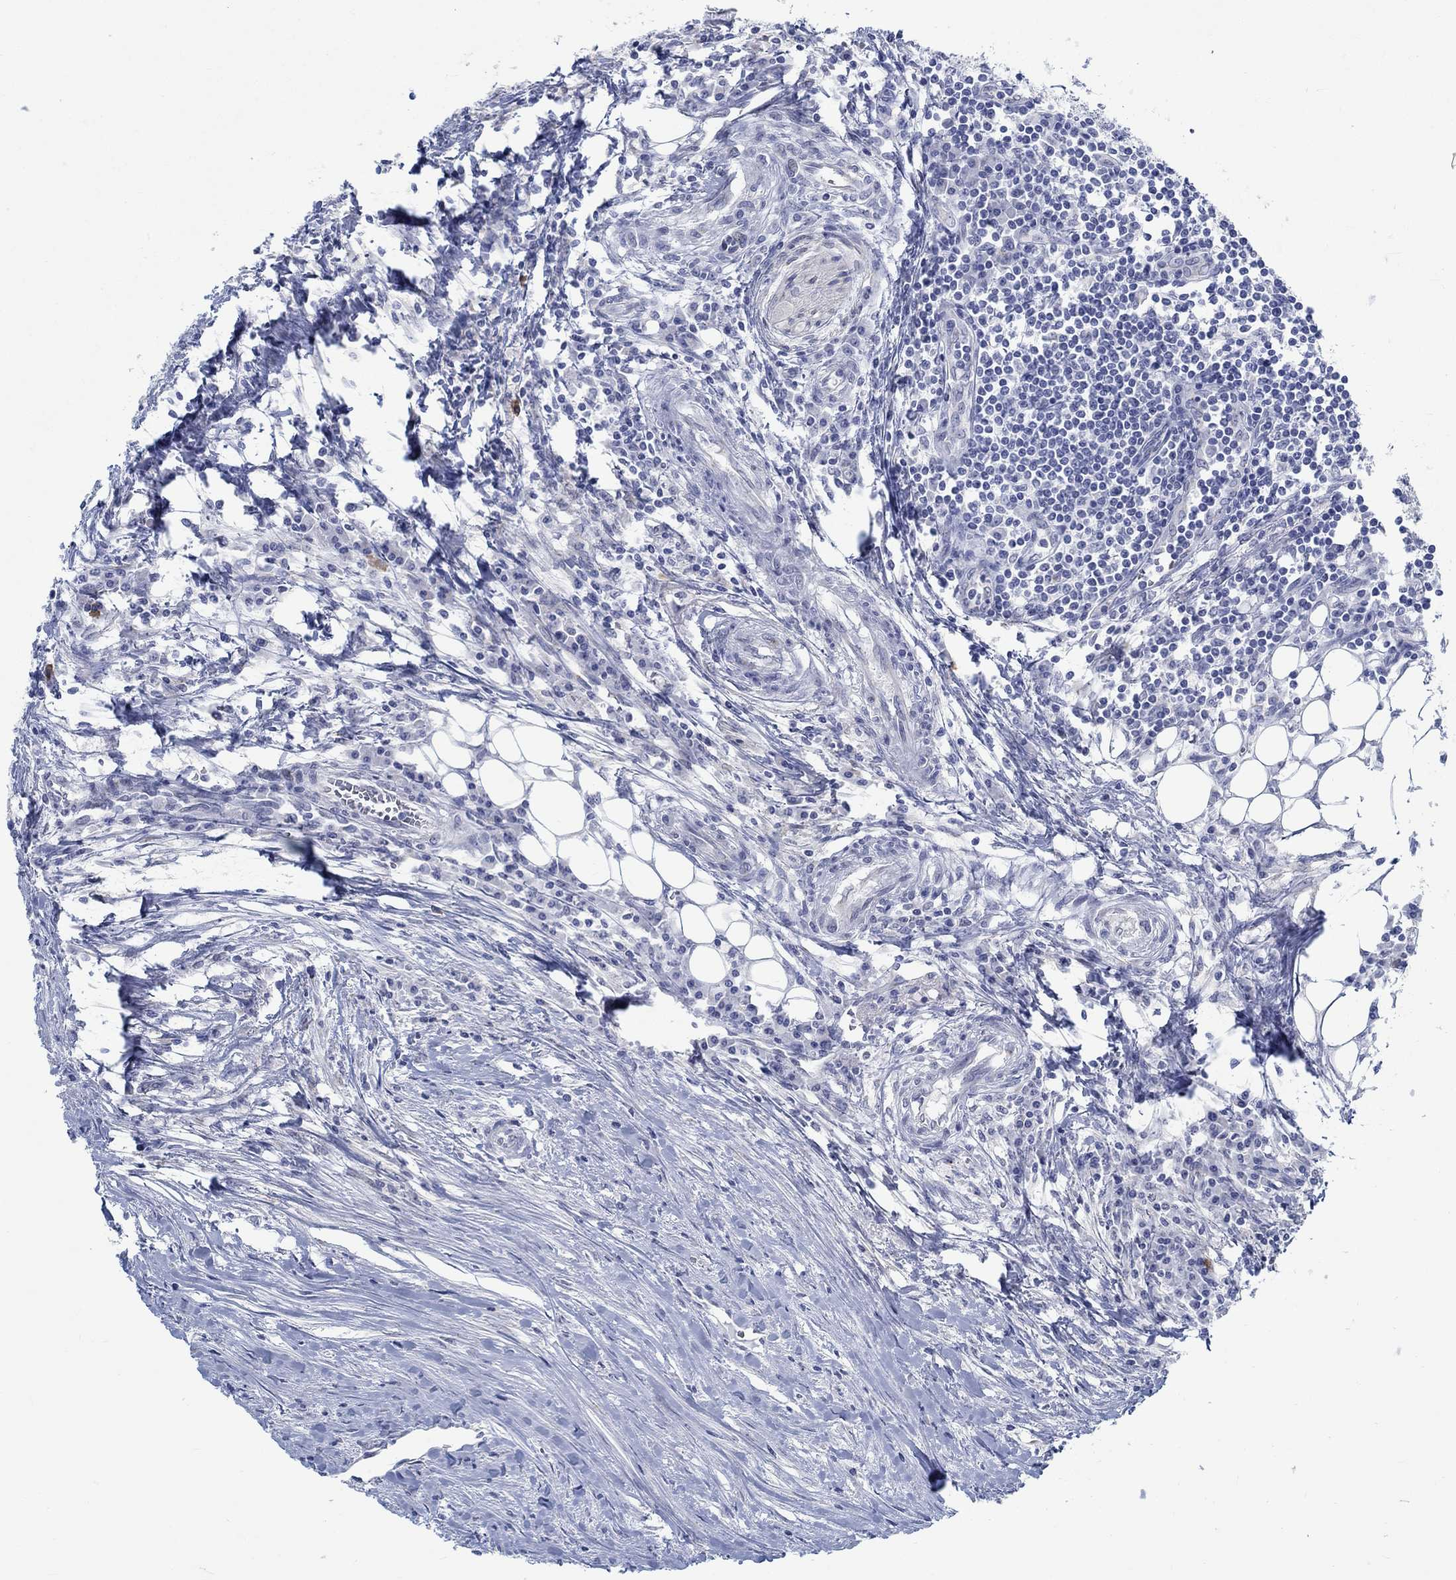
{"staining": {"intensity": "weak", "quantity": "<25%", "location": "cytoplasmic/membranous"}, "tissue": "colorectal cancer", "cell_type": "Tumor cells", "image_type": "cancer", "snomed": [{"axis": "morphology", "description": "Adenocarcinoma, NOS"}, {"axis": "topography", "description": "Colon"}], "caption": "Colorectal cancer (adenocarcinoma) was stained to show a protein in brown. There is no significant positivity in tumor cells.", "gene": "TEKT4", "patient": {"sex": "male", "age": 53}}